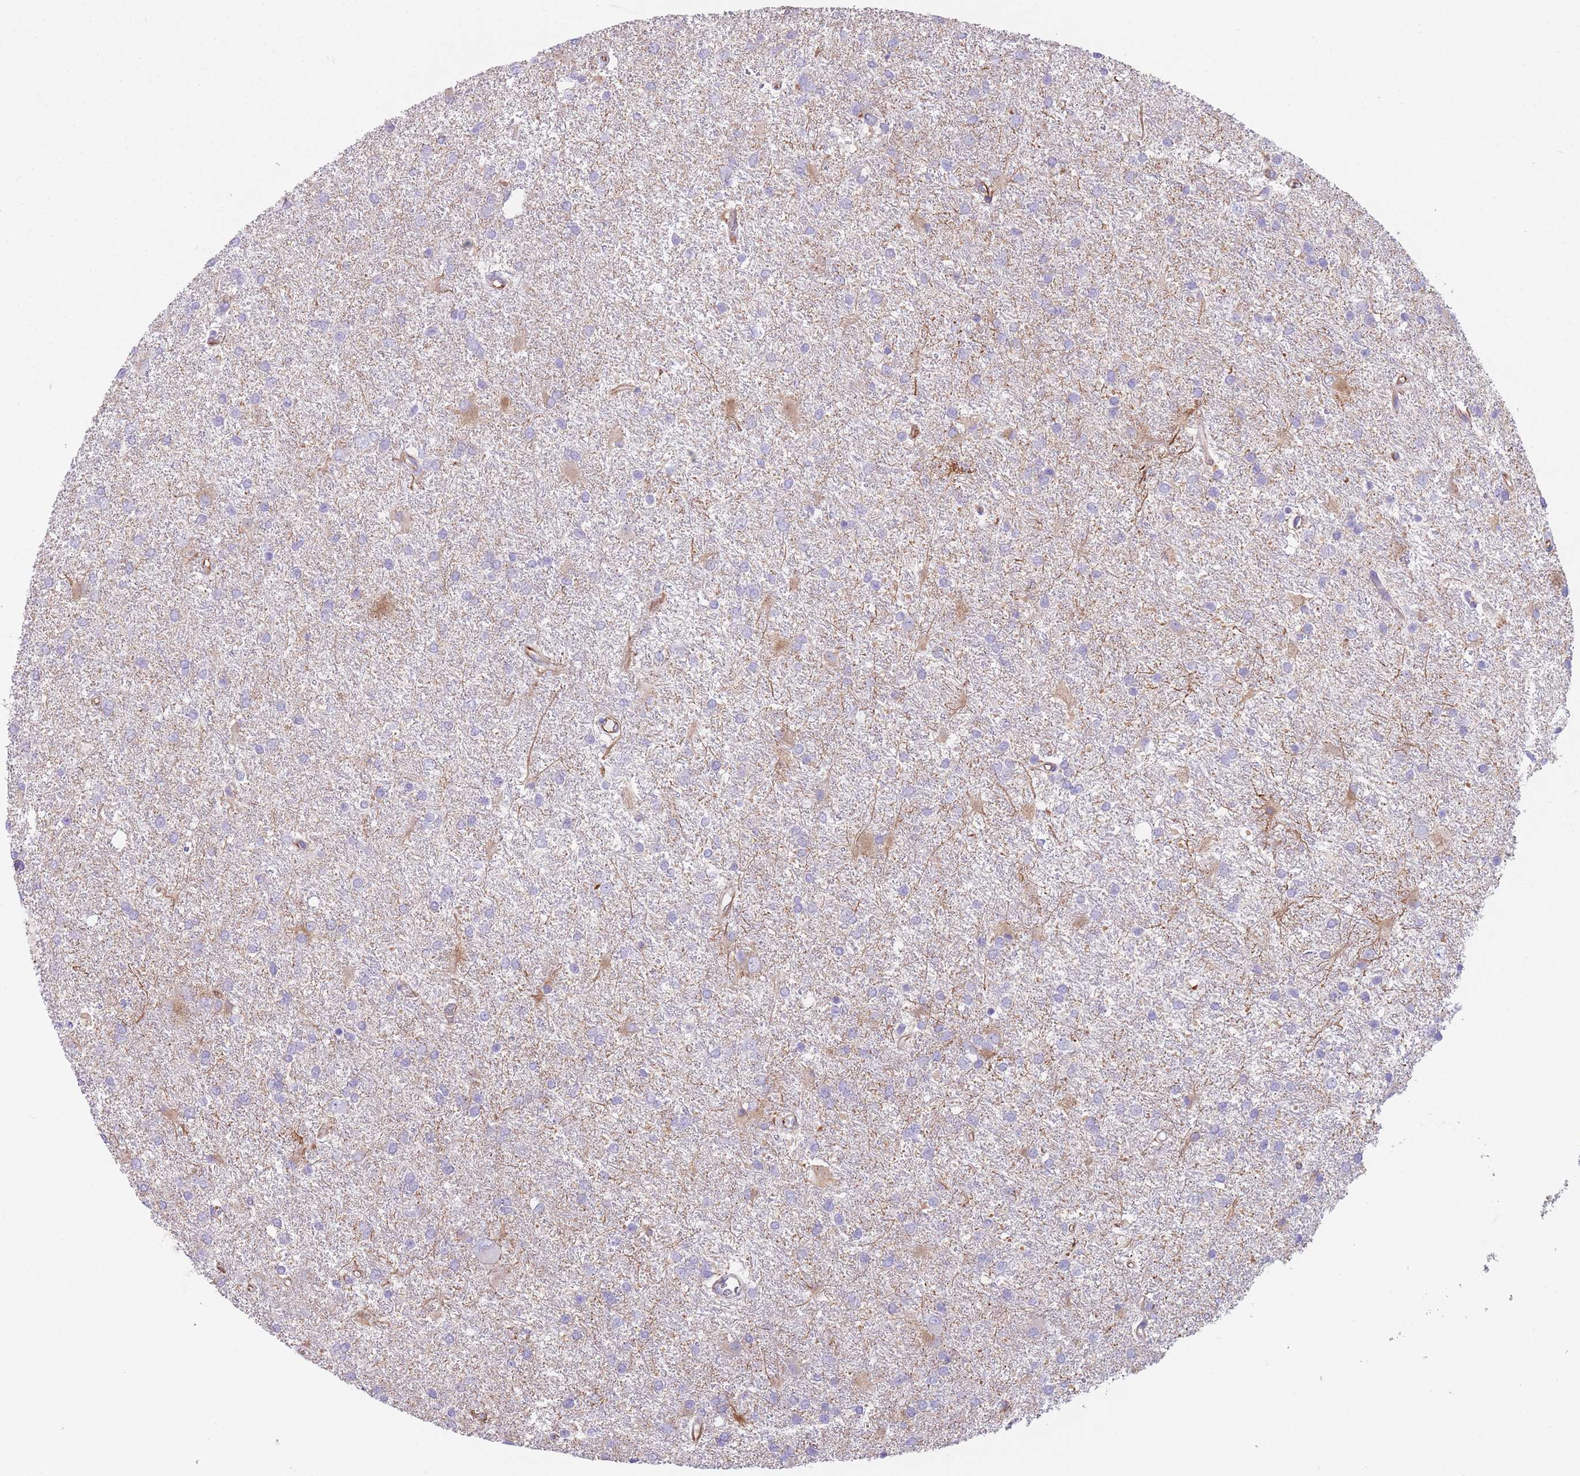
{"staining": {"intensity": "negative", "quantity": "none", "location": "none"}, "tissue": "glioma", "cell_type": "Tumor cells", "image_type": "cancer", "snomed": [{"axis": "morphology", "description": "Glioma, malignant, High grade"}, {"axis": "topography", "description": "Brain"}], "caption": "Glioma was stained to show a protein in brown. There is no significant expression in tumor cells.", "gene": "PTCD1", "patient": {"sex": "female", "age": 50}}